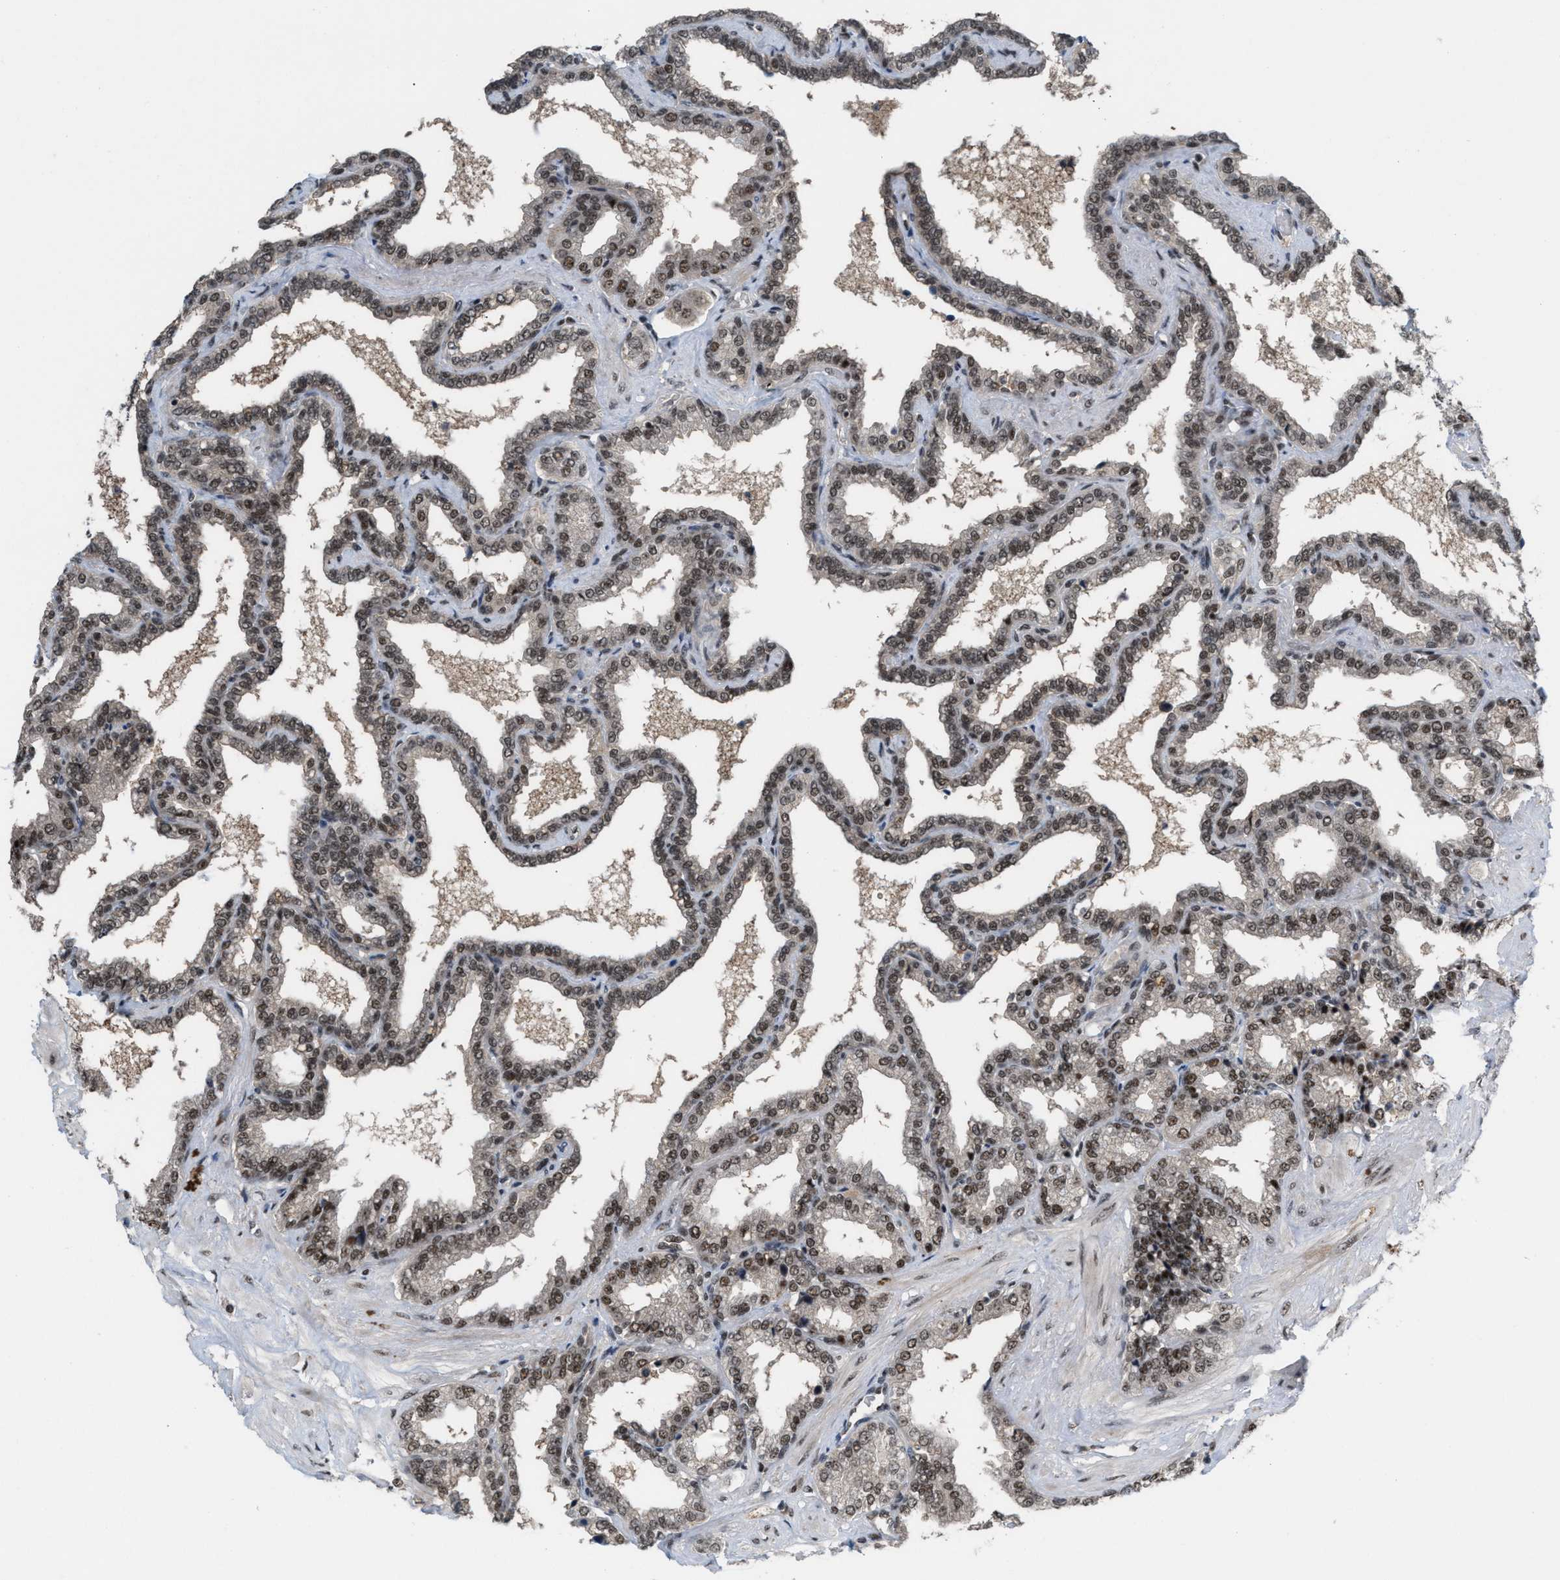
{"staining": {"intensity": "moderate", "quantity": ">75%", "location": "nuclear"}, "tissue": "seminal vesicle", "cell_type": "Glandular cells", "image_type": "normal", "snomed": [{"axis": "morphology", "description": "Normal tissue, NOS"}, {"axis": "topography", "description": "Seminal veicle"}], "caption": "Immunohistochemical staining of benign human seminal vesicle shows medium levels of moderate nuclear positivity in about >75% of glandular cells.", "gene": "PRPF4", "patient": {"sex": "male", "age": 46}}